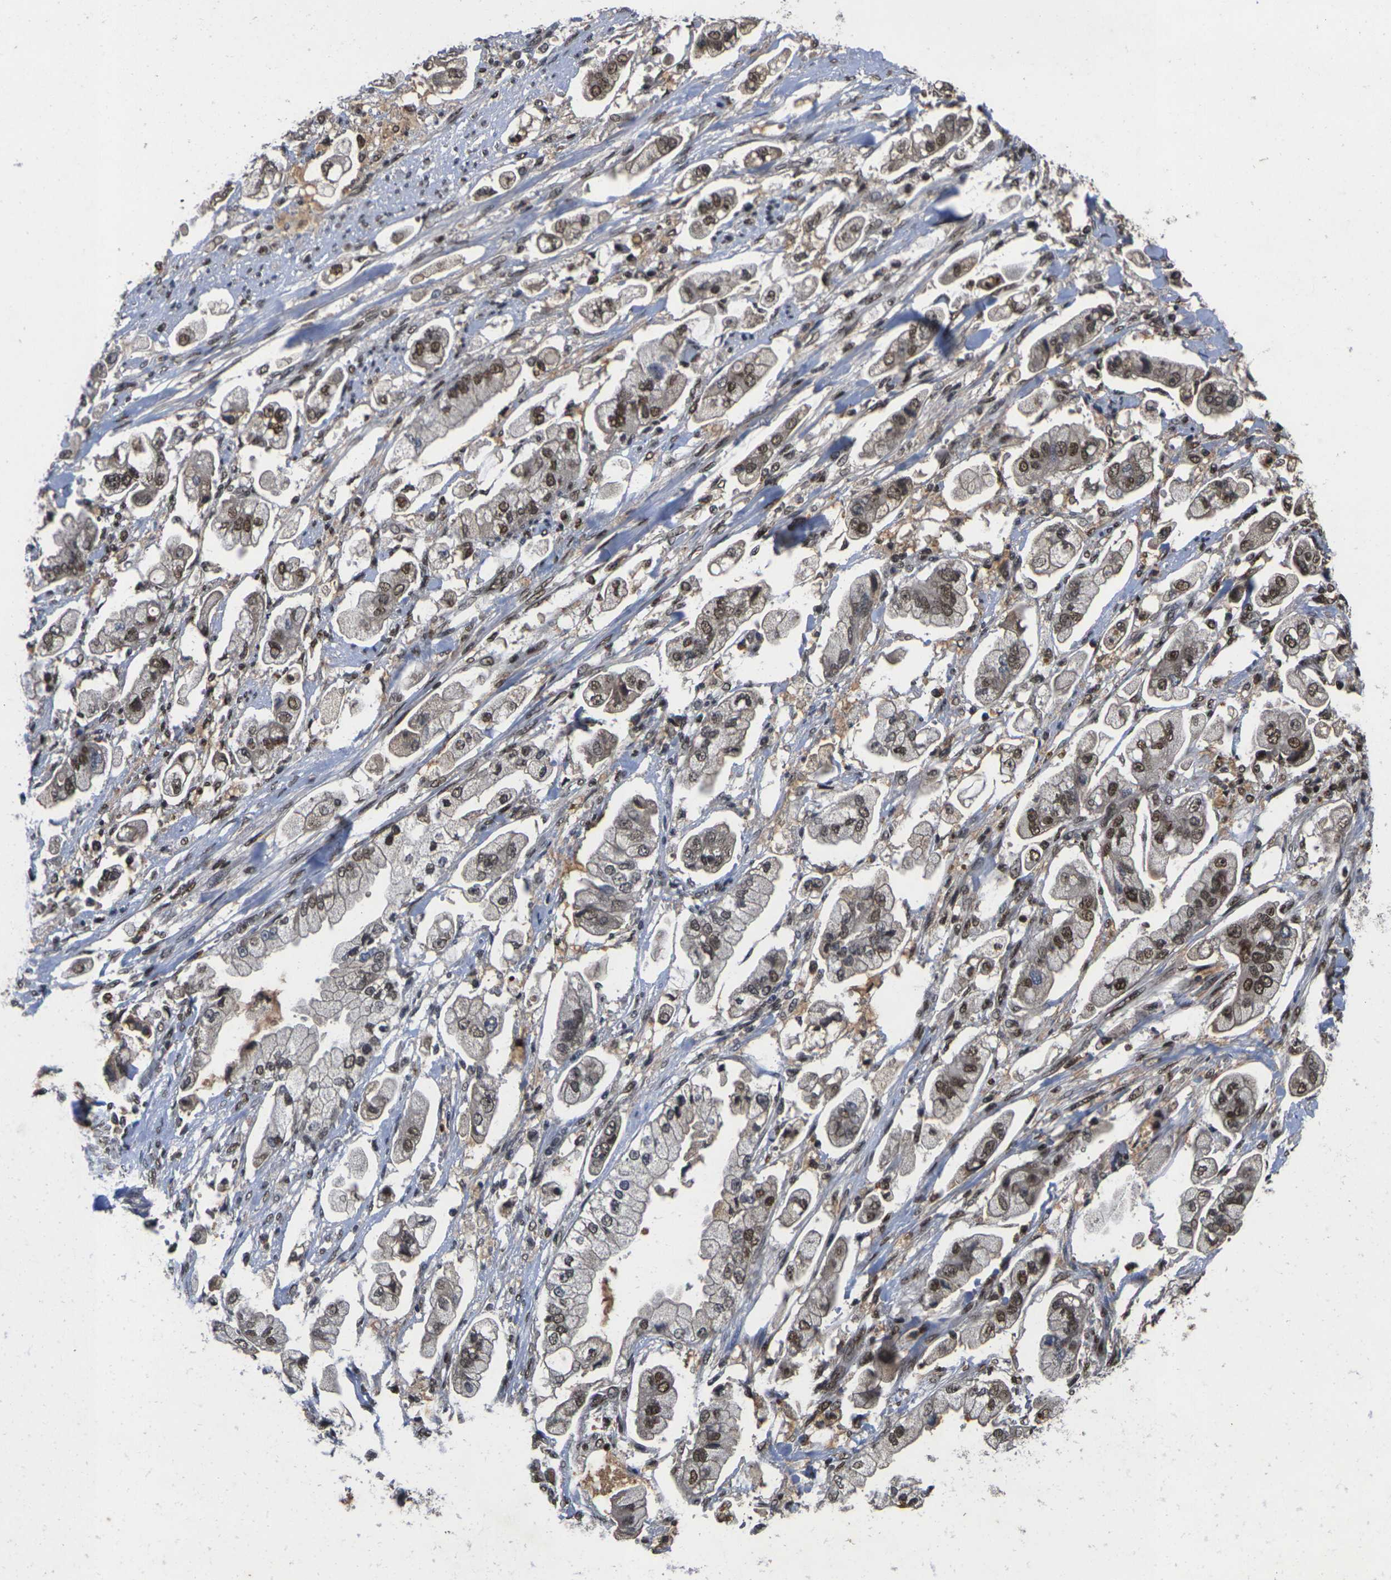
{"staining": {"intensity": "moderate", "quantity": ">75%", "location": "nuclear"}, "tissue": "stomach cancer", "cell_type": "Tumor cells", "image_type": "cancer", "snomed": [{"axis": "morphology", "description": "Adenocarcinoma, NOS"}, {"axis": "topography", "description": "Stomach"}], "caption": "Approximately >75% of tumor cells in human stomach cancer show moderate nuclear protein positivity as visualized by brown immunohistochemical staining.", "gene": "GTF2E1", "patient": {"sex": "male", "age": 62}}